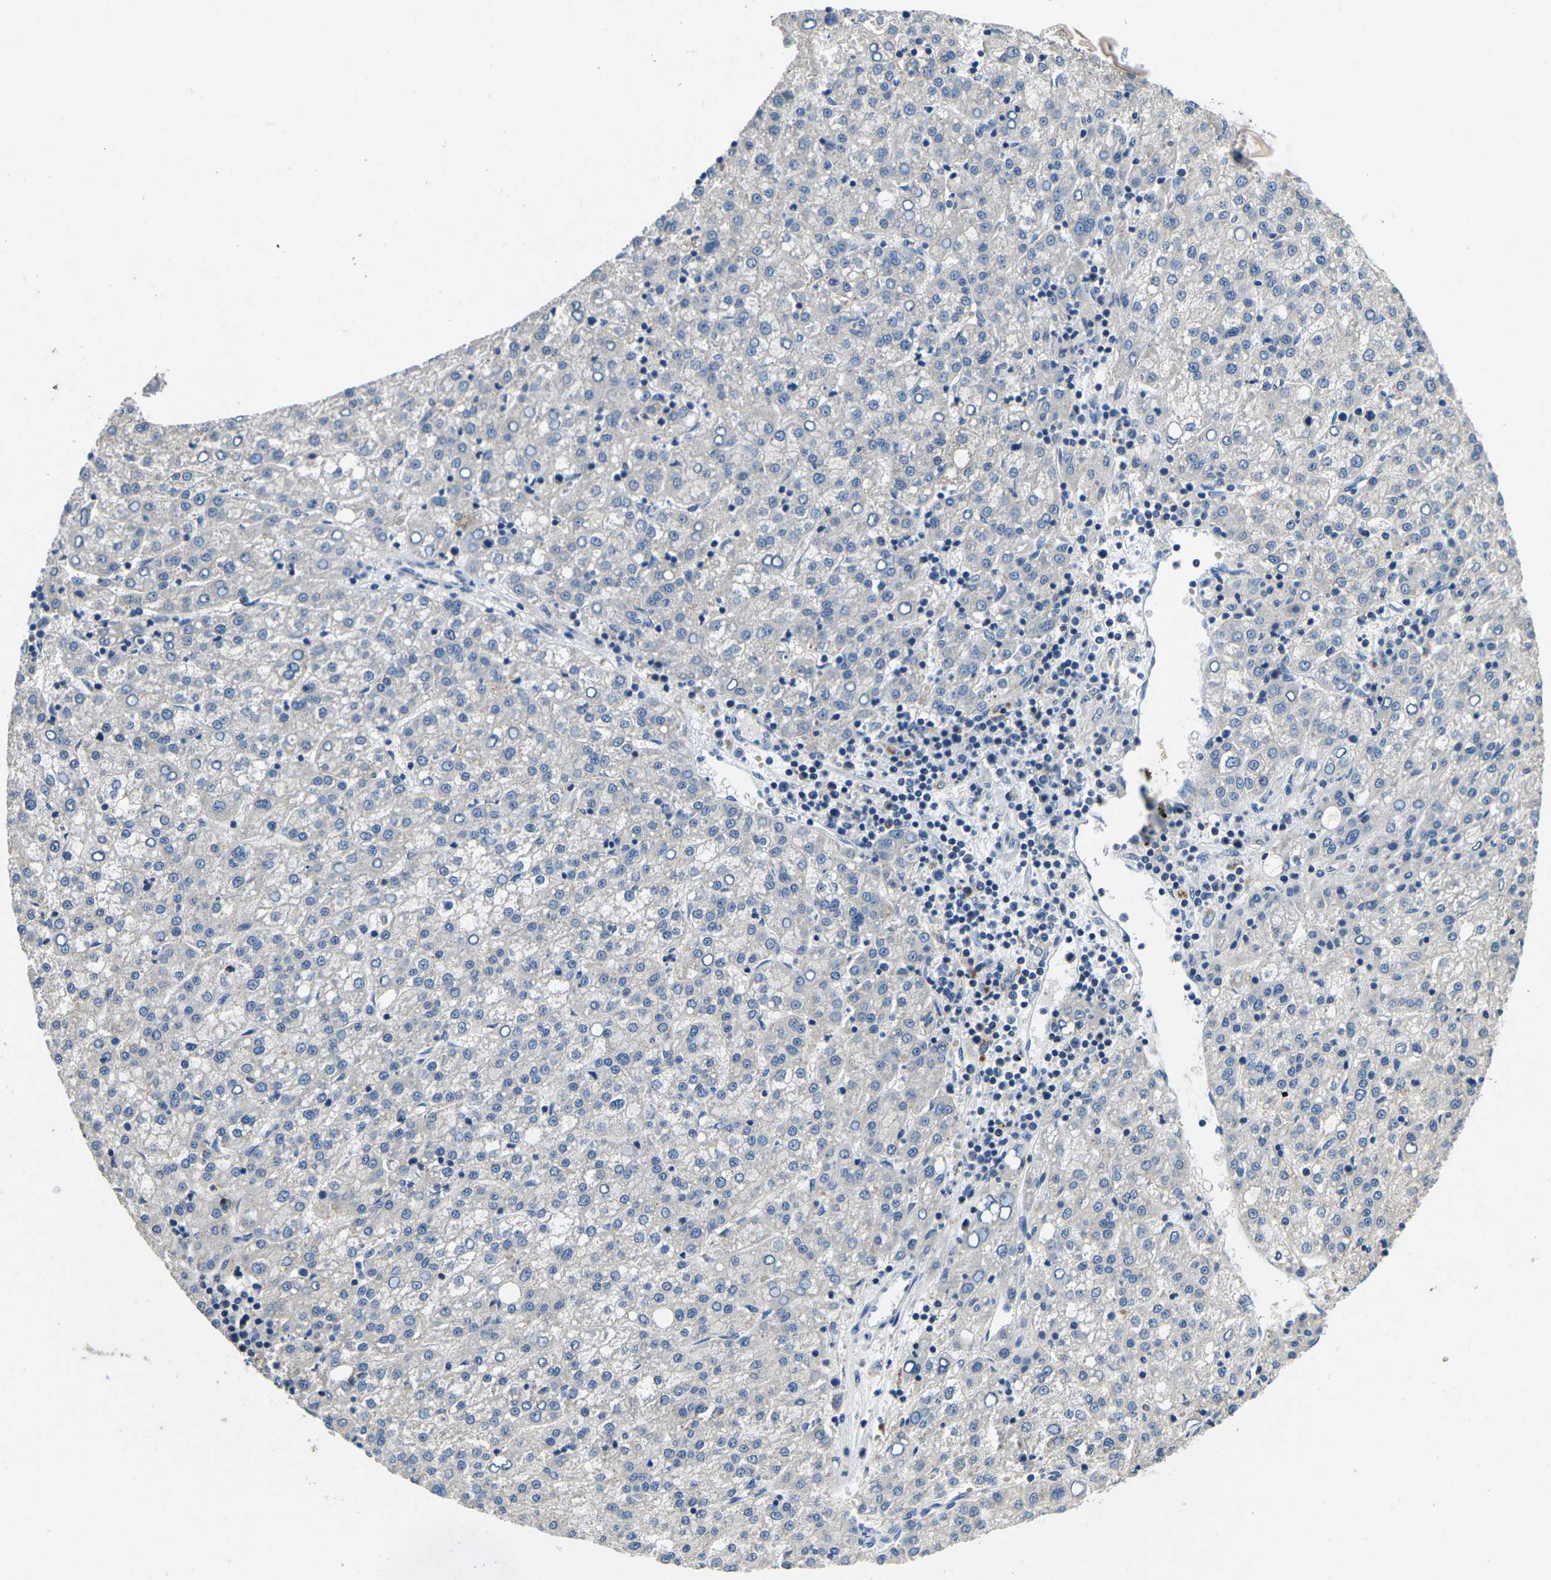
{"staining": {"intensity": "negative", "quantity": "none", "location": "none"}, "tissue": "liver cancer", "cell_type": "Tumor cells", "image_type": "cancer", "snomed": [{"axis": "morphology", "description": "Carcinoma, Hepatocellular, NOS"}, {"axis": "topography", "description": "Liver"}], "caption": "Immunohistochemistry of hepatocellular carcinoma (liver) displays no positivity in tumor cells. (Brightfield microscopy of DAB (3,3'-diaminobenzidine) immunohistochemistry at high magnification).", "gene": "PDCD6IP", "patient": {"sex": "female", "age": 58}}